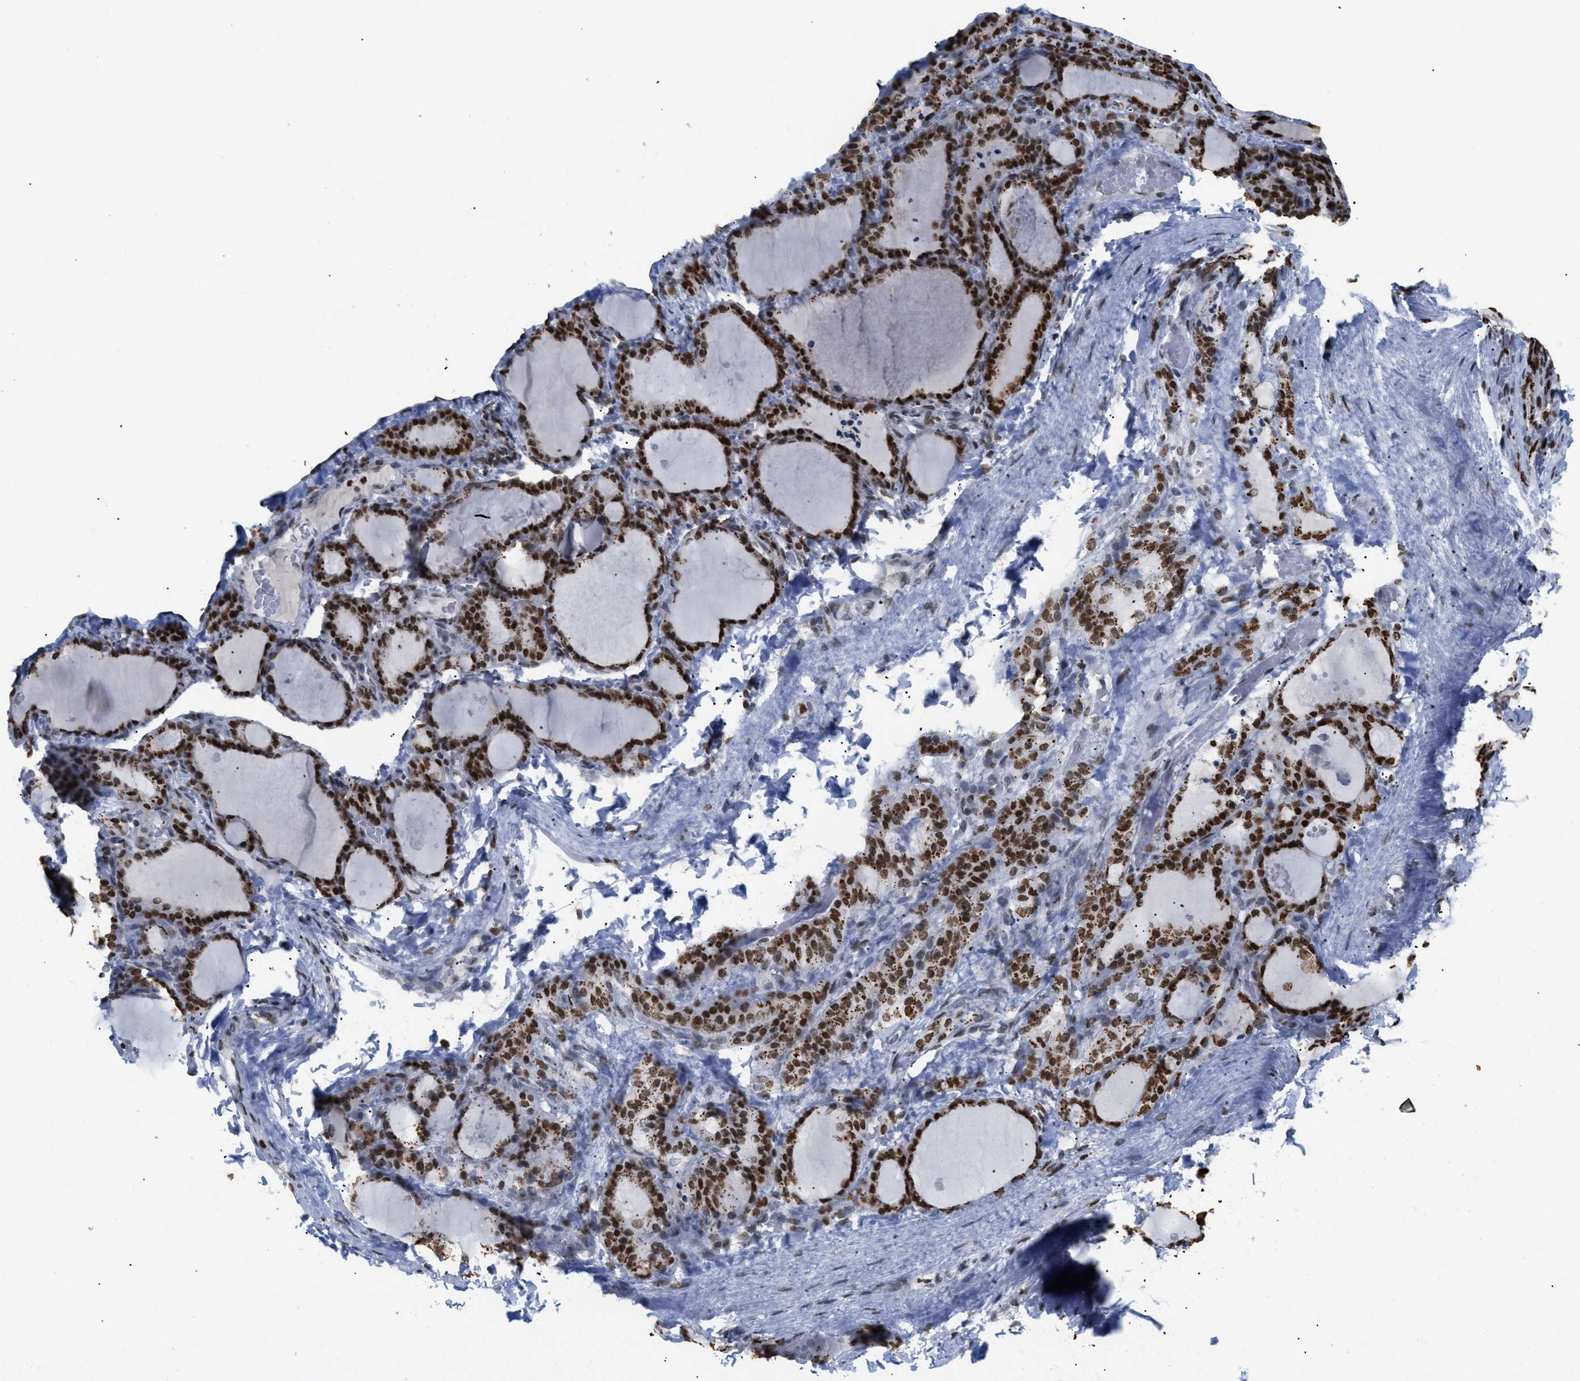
{"staining": {"intensity": "strong", "quantity": ">75%", "location": "nuclear"}, "tissue": "thyroid gland", "cell_type": "Glandular cells", "image_type": "normal", "snomed": [{"axis": "morphology", "description": "Normal tissue, NOS"}, {"axis": "topography", "description": "Thyroid gland"}], "caption": "High-power microscopy captured an immunohistochemistry (IHC) micrograph of normal thyroid gland, revealing strong nuclear positivity in about >75% of glandular cells. Using DAB (3,3'-diaminobenzidine) (brown) and hematoxylin (blue) stains, captured at high magnification using brightfield microscopy.", "gene": "HMGN2", "patient": {"sex": "female", "age": 28}}